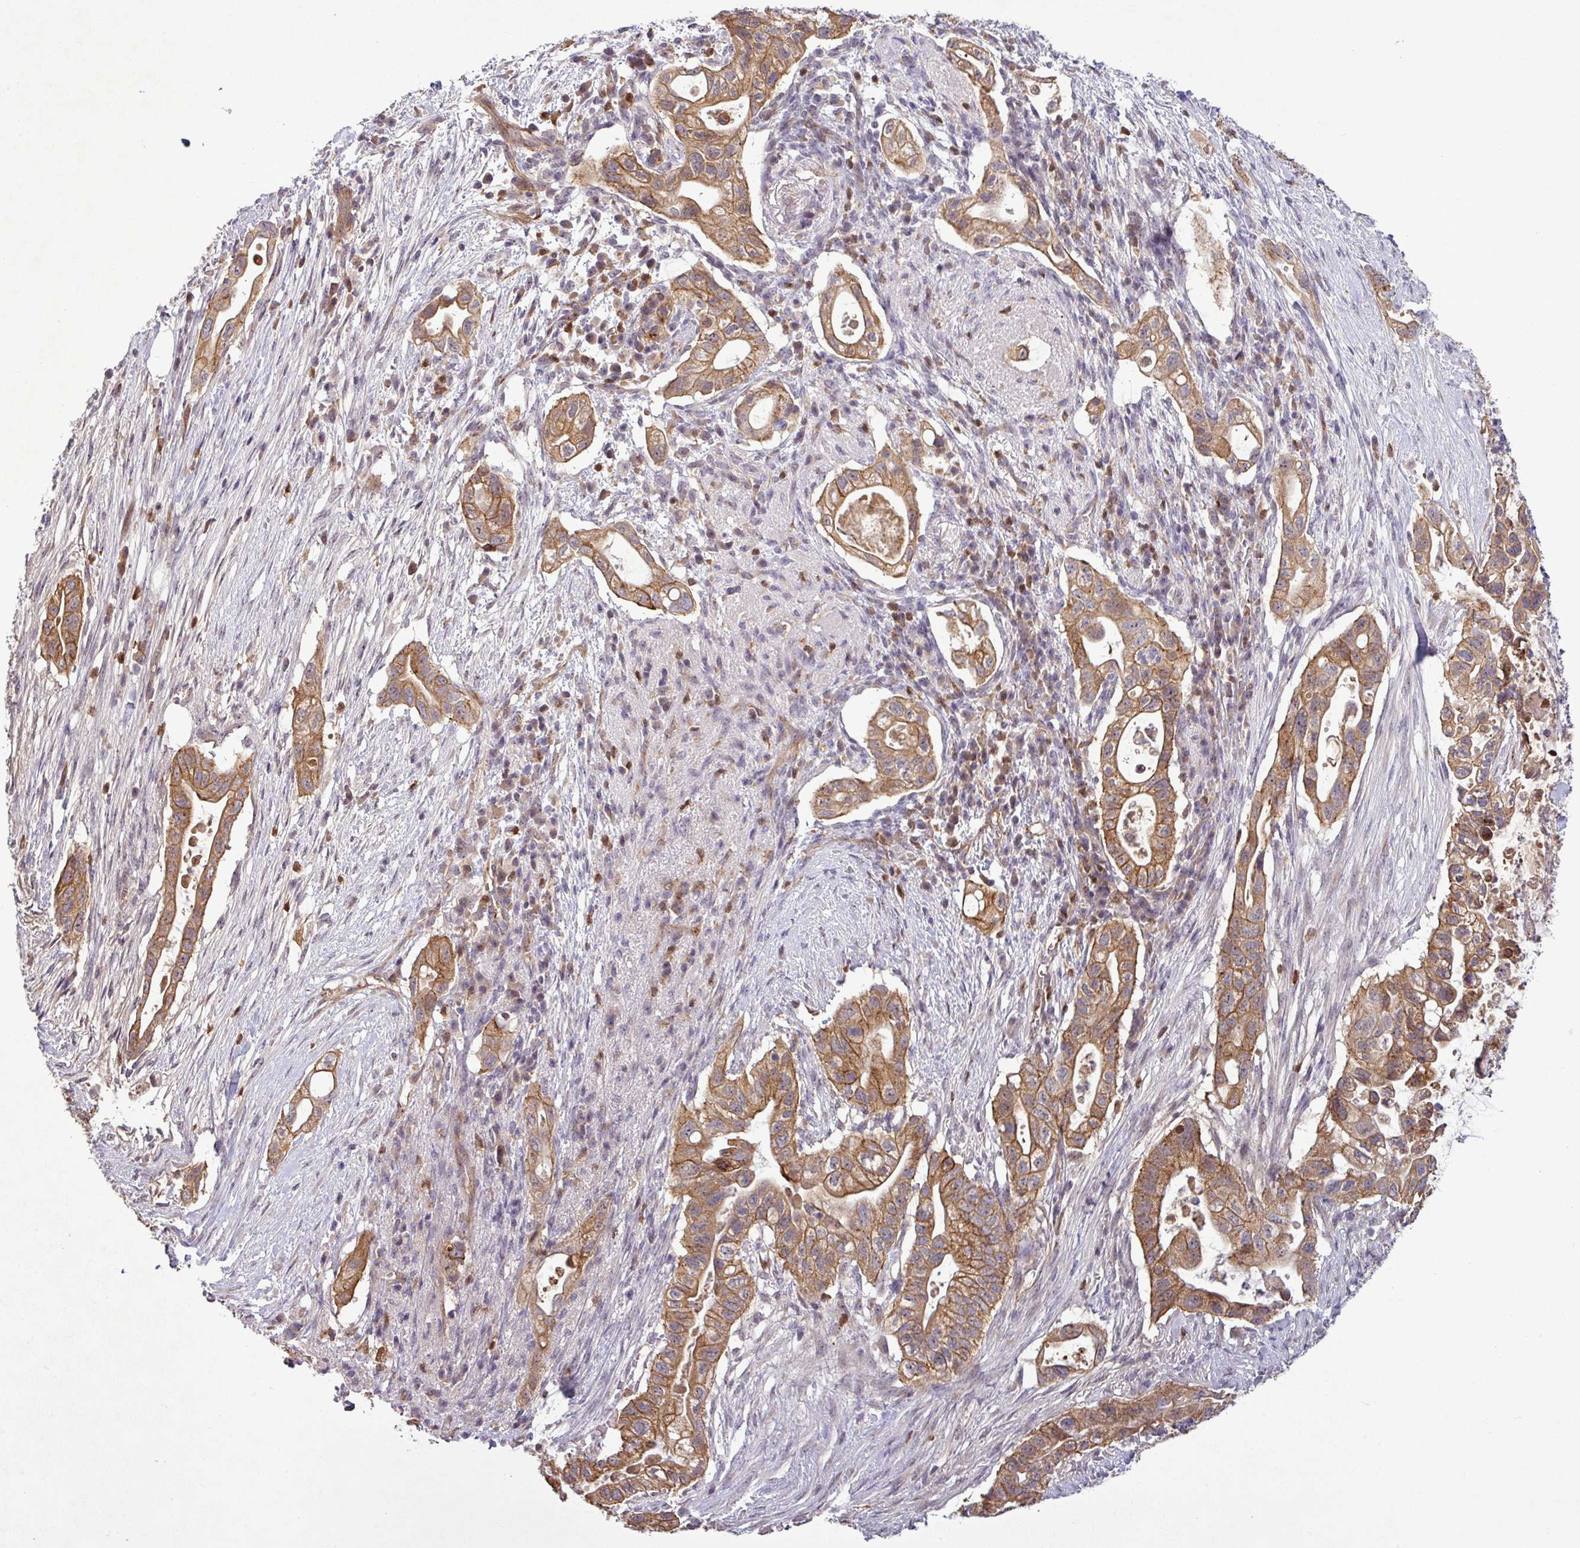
{"staining": {"intensity": "moderate", "quantity": ">75%", "location": "cytoplasmic/membranous,nuclear"}, "tissue": "pancreatic cancer", "cell_type": "Tumor cells", "image_type": "cancer", "snomed": [{"axis": "morphology", "description": "Adenocarcinoma, NOS"}, {"axis": "topography", "description": "Pancreas"}], "caption": "Pancreatic cancer stained for a protein shows moderate cytoplasmic/membranous and nuclear positivity in tumor cells.", "gene": "PCDH1", "patient": {"sex": "female", "age": 72}}